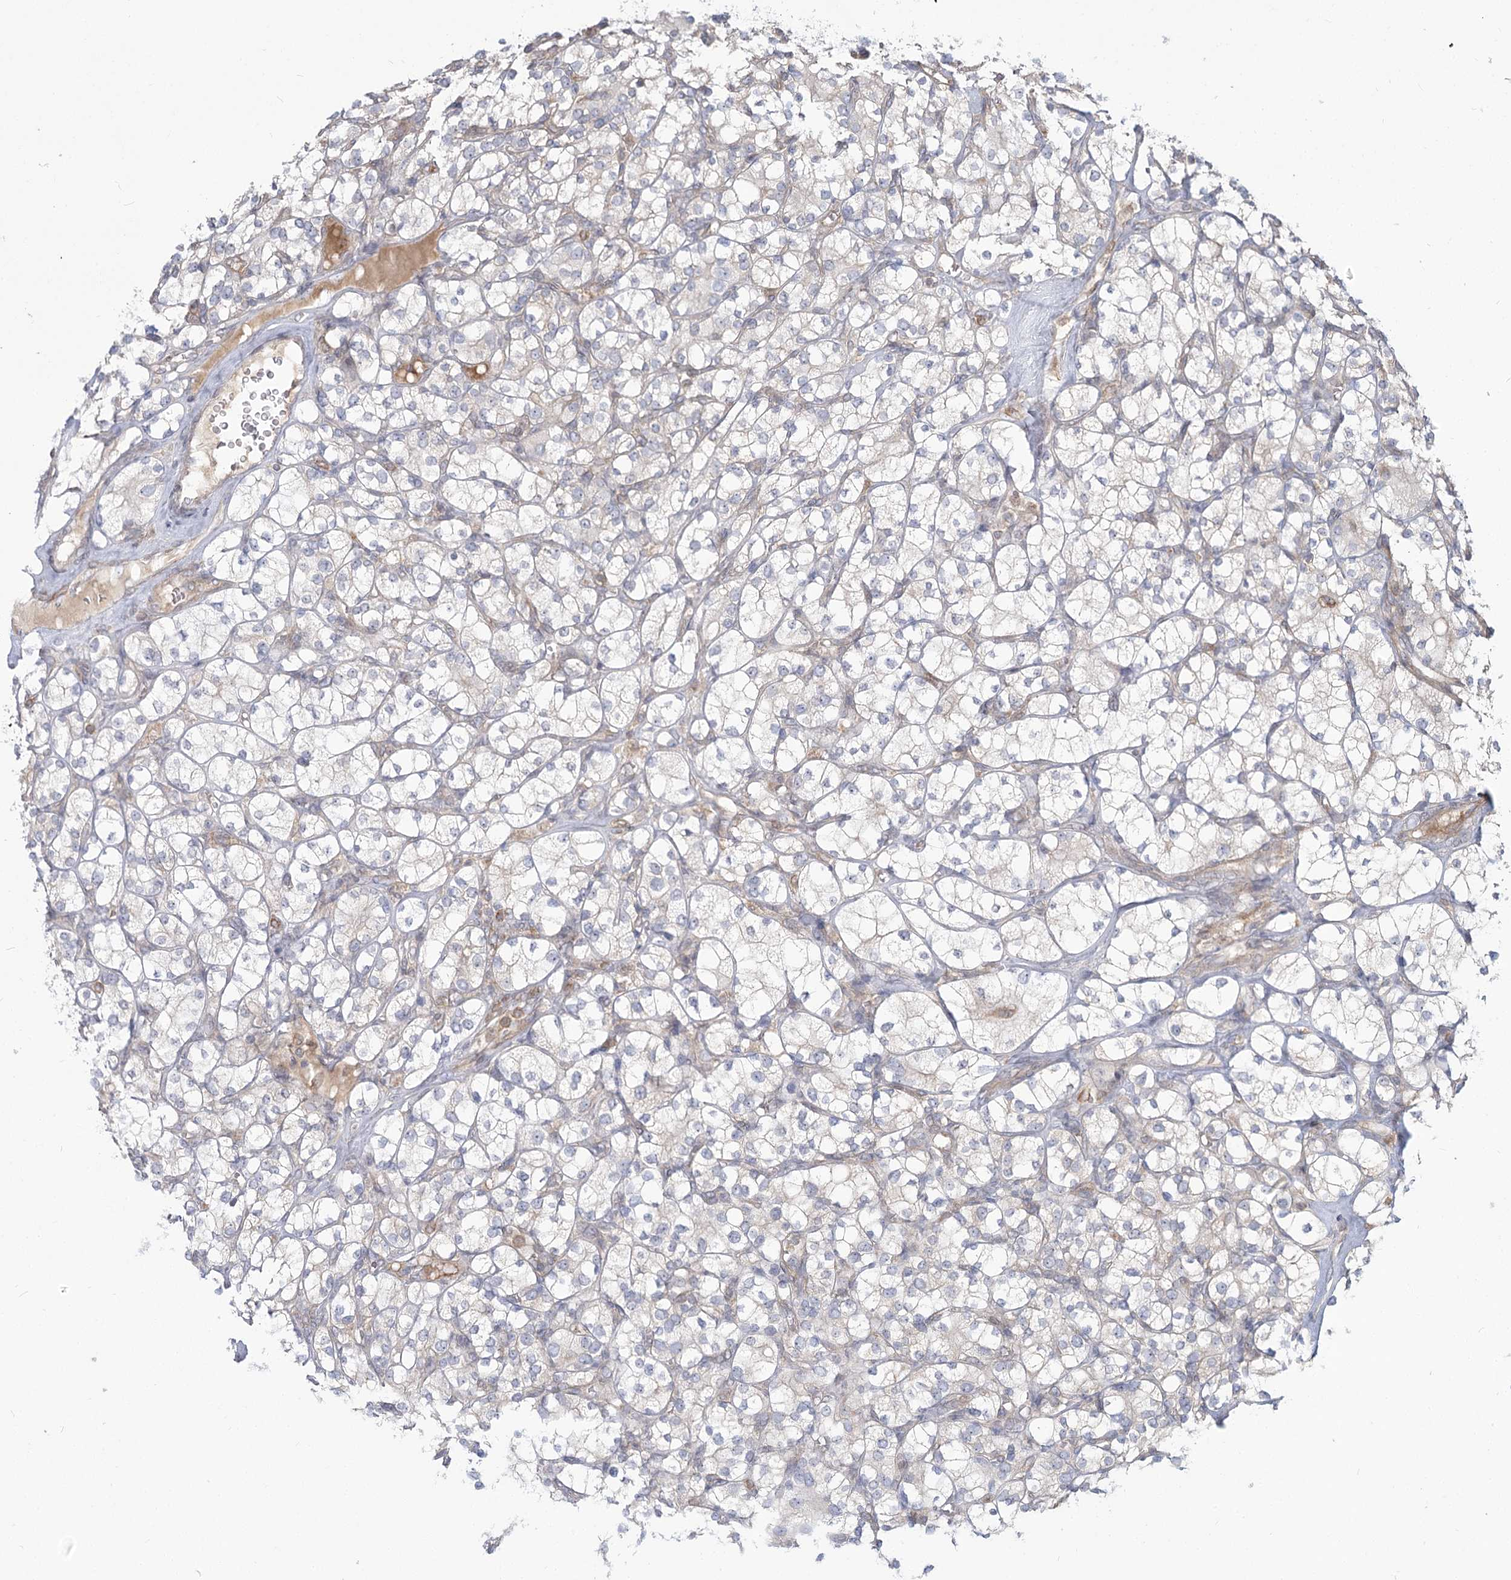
{"staining": {"intensity": "negative", "quantity": "none", "location": "none"}, "tissue": "renal cancer", "cell_type": "Tumor cells", "image_type": "cancer", "snomed": [{"axis": "morphology", "description": "Adenocarcinoma, NOS"}, {"axis": "topography", "description": "Kidney"}], "caption": "Tumor cells show no significant protein staining in adenocarcinoma (renal).", "gene": "MTMR3", "patient": {"sex": "male", "age": 77}}